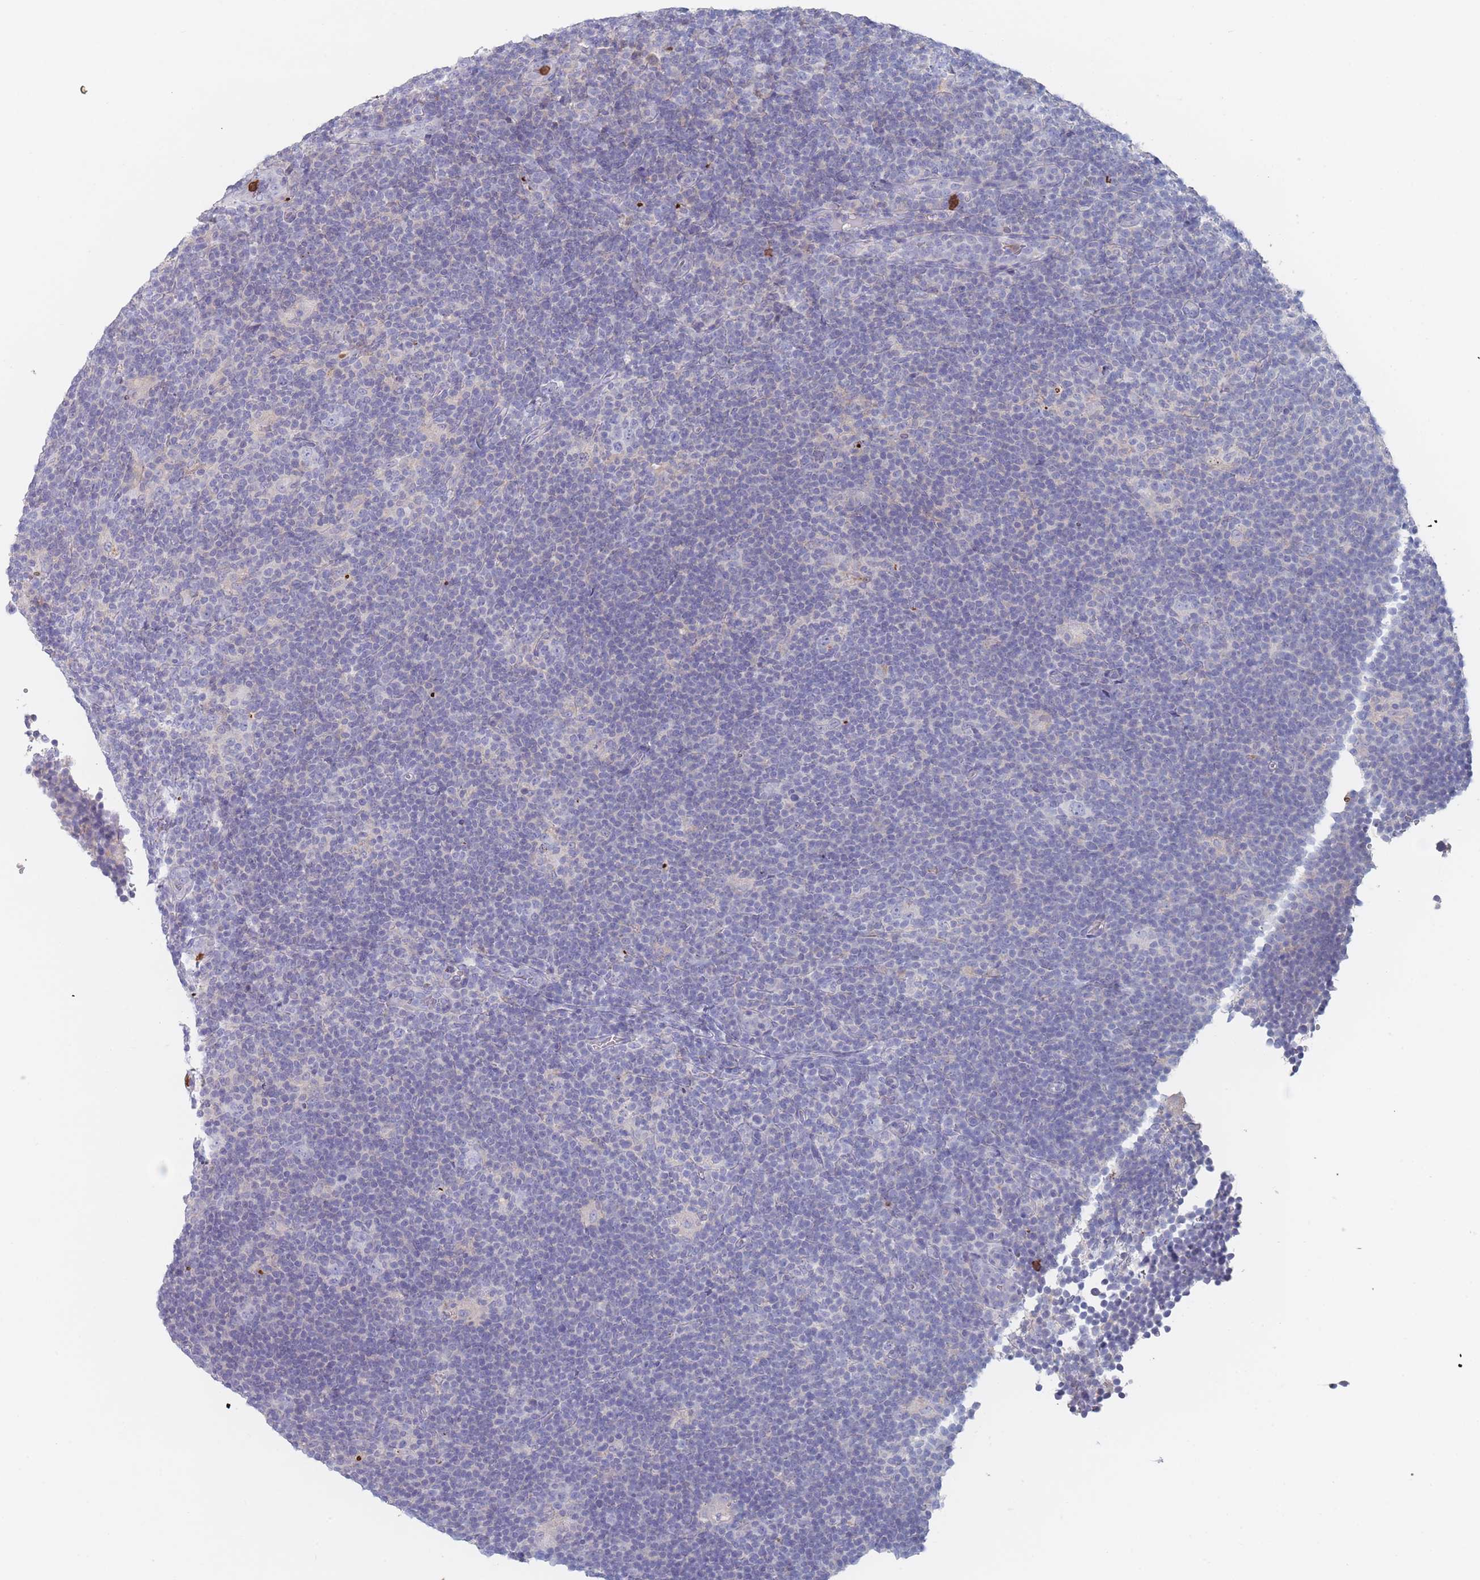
{"staining": {"intensity": "negative", "quantity": "none", "location": "none"}, "tissue": "lymphoma", "cell_type": "Tumor cells", "image_type": "cancer", "snomed": [{"axis": "morphology", "description": "Hodgkin's disease, NOS"}, {"axis": "topography", "description": "Lymph node"}], "caption": "Immunohistochemistry photomicrograph of neoplastic tissue: lymphoma stained with DAB displays no significant protein positivity in tumor cells.", "gene": "ATP1A3", "patient": {"sex": "female", "age": 57}}